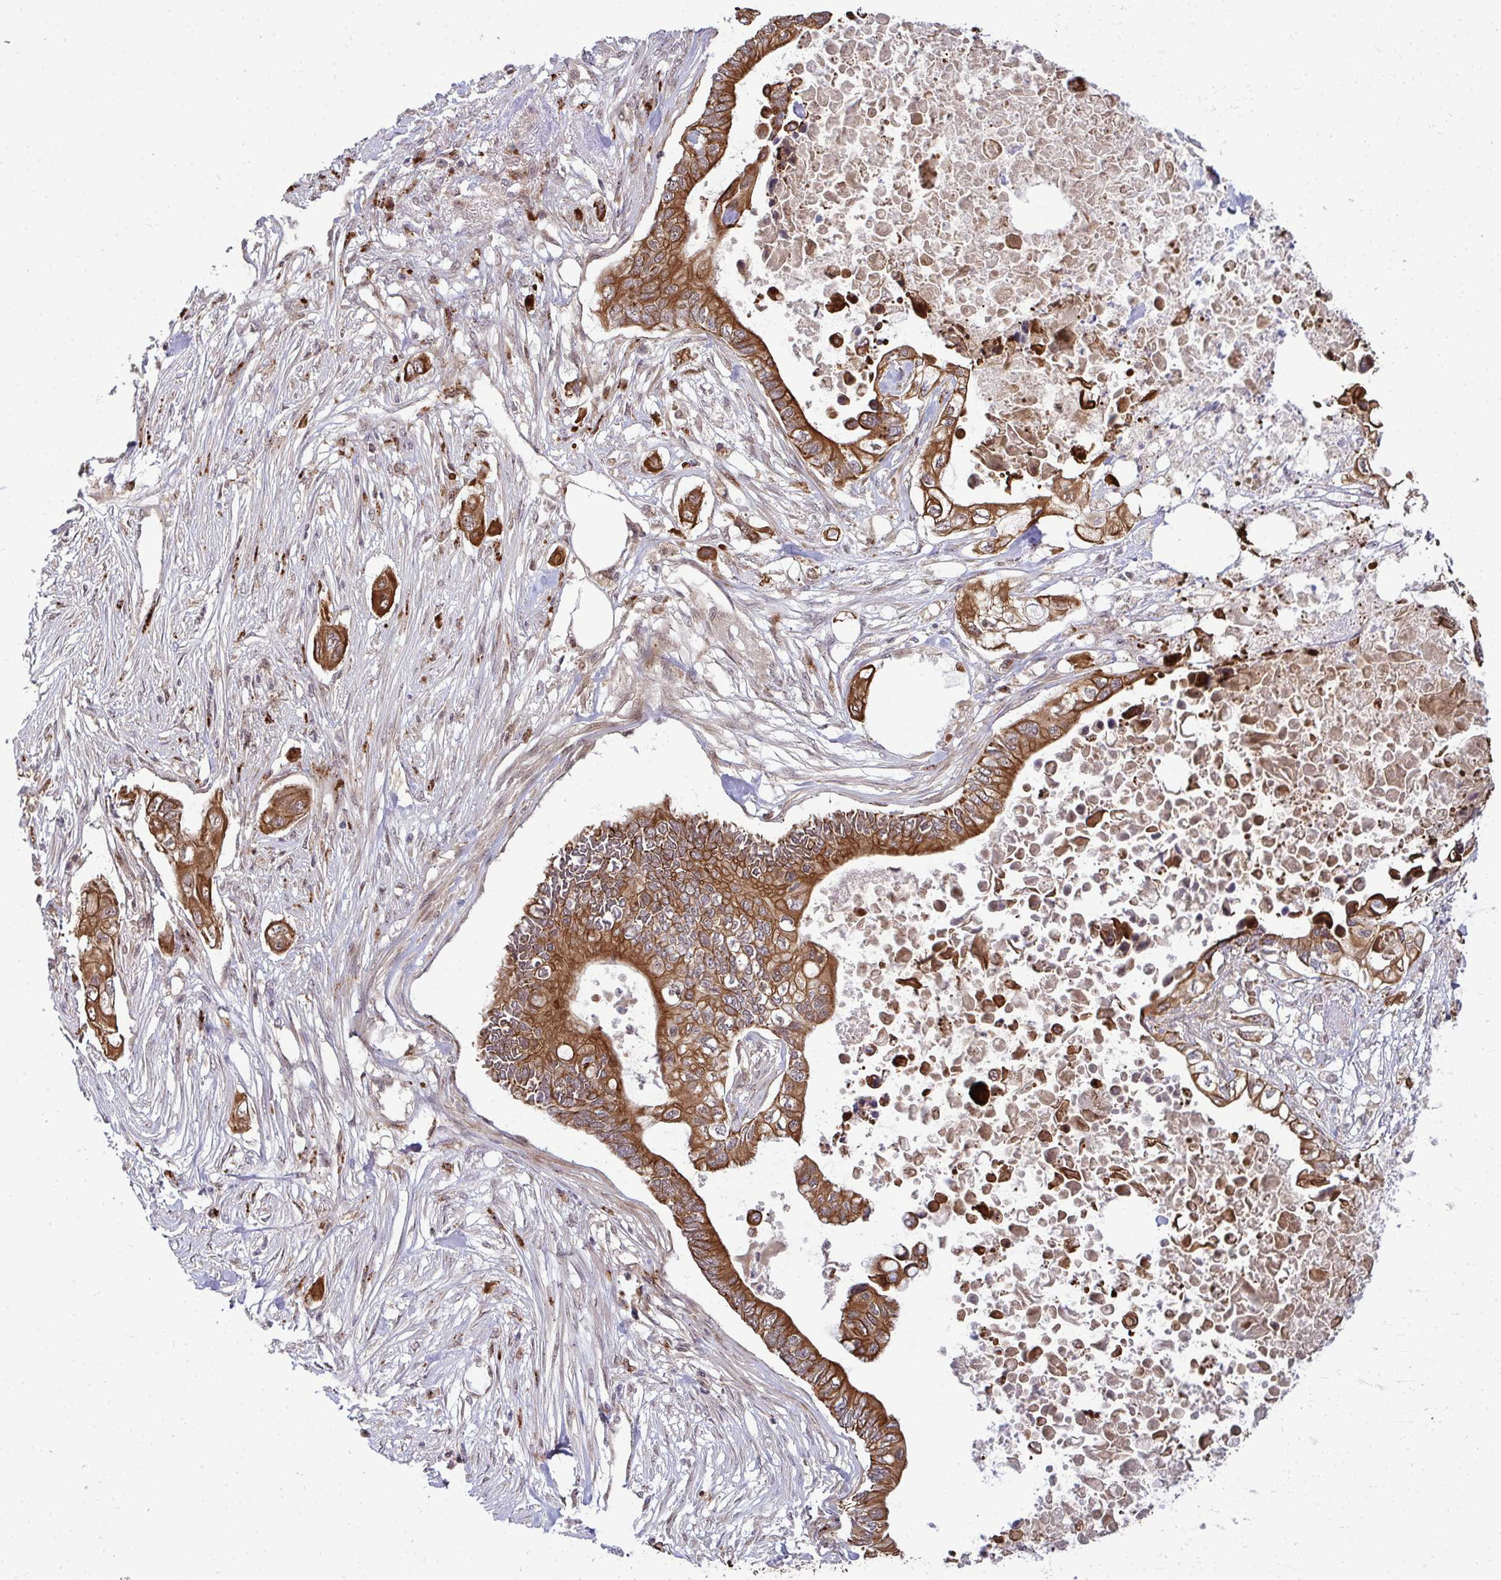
{"staining": {"intensity": "strong", "quantity": ">75%", "location": "cytoplasmic/membranous"}, "tissue": "pancreatic cancer", "cell_type": "Tumor cells", "image_type": "cancer", "snomed": [{"axis": "morphology", "description": "Adenocarcinoma, NOS"}, {"axis": "topography", "description": "Pancreas"}], "caption": "An immunohistochemistry micrograph of neoplastic tissue is shown. Protein staining in brown shows strong cytoplasmic/membranous positivity in adenocarcinoma (pancreatic) within tumor cells. The staining is performed using DAB (3,3'-diaminobenzidine) brown chromogen to label protein expression. The nuclei are counter-stained blue using hematoxylin.", "gene": "TRIM44", "patient": {"sex": "female", "age": 63}}